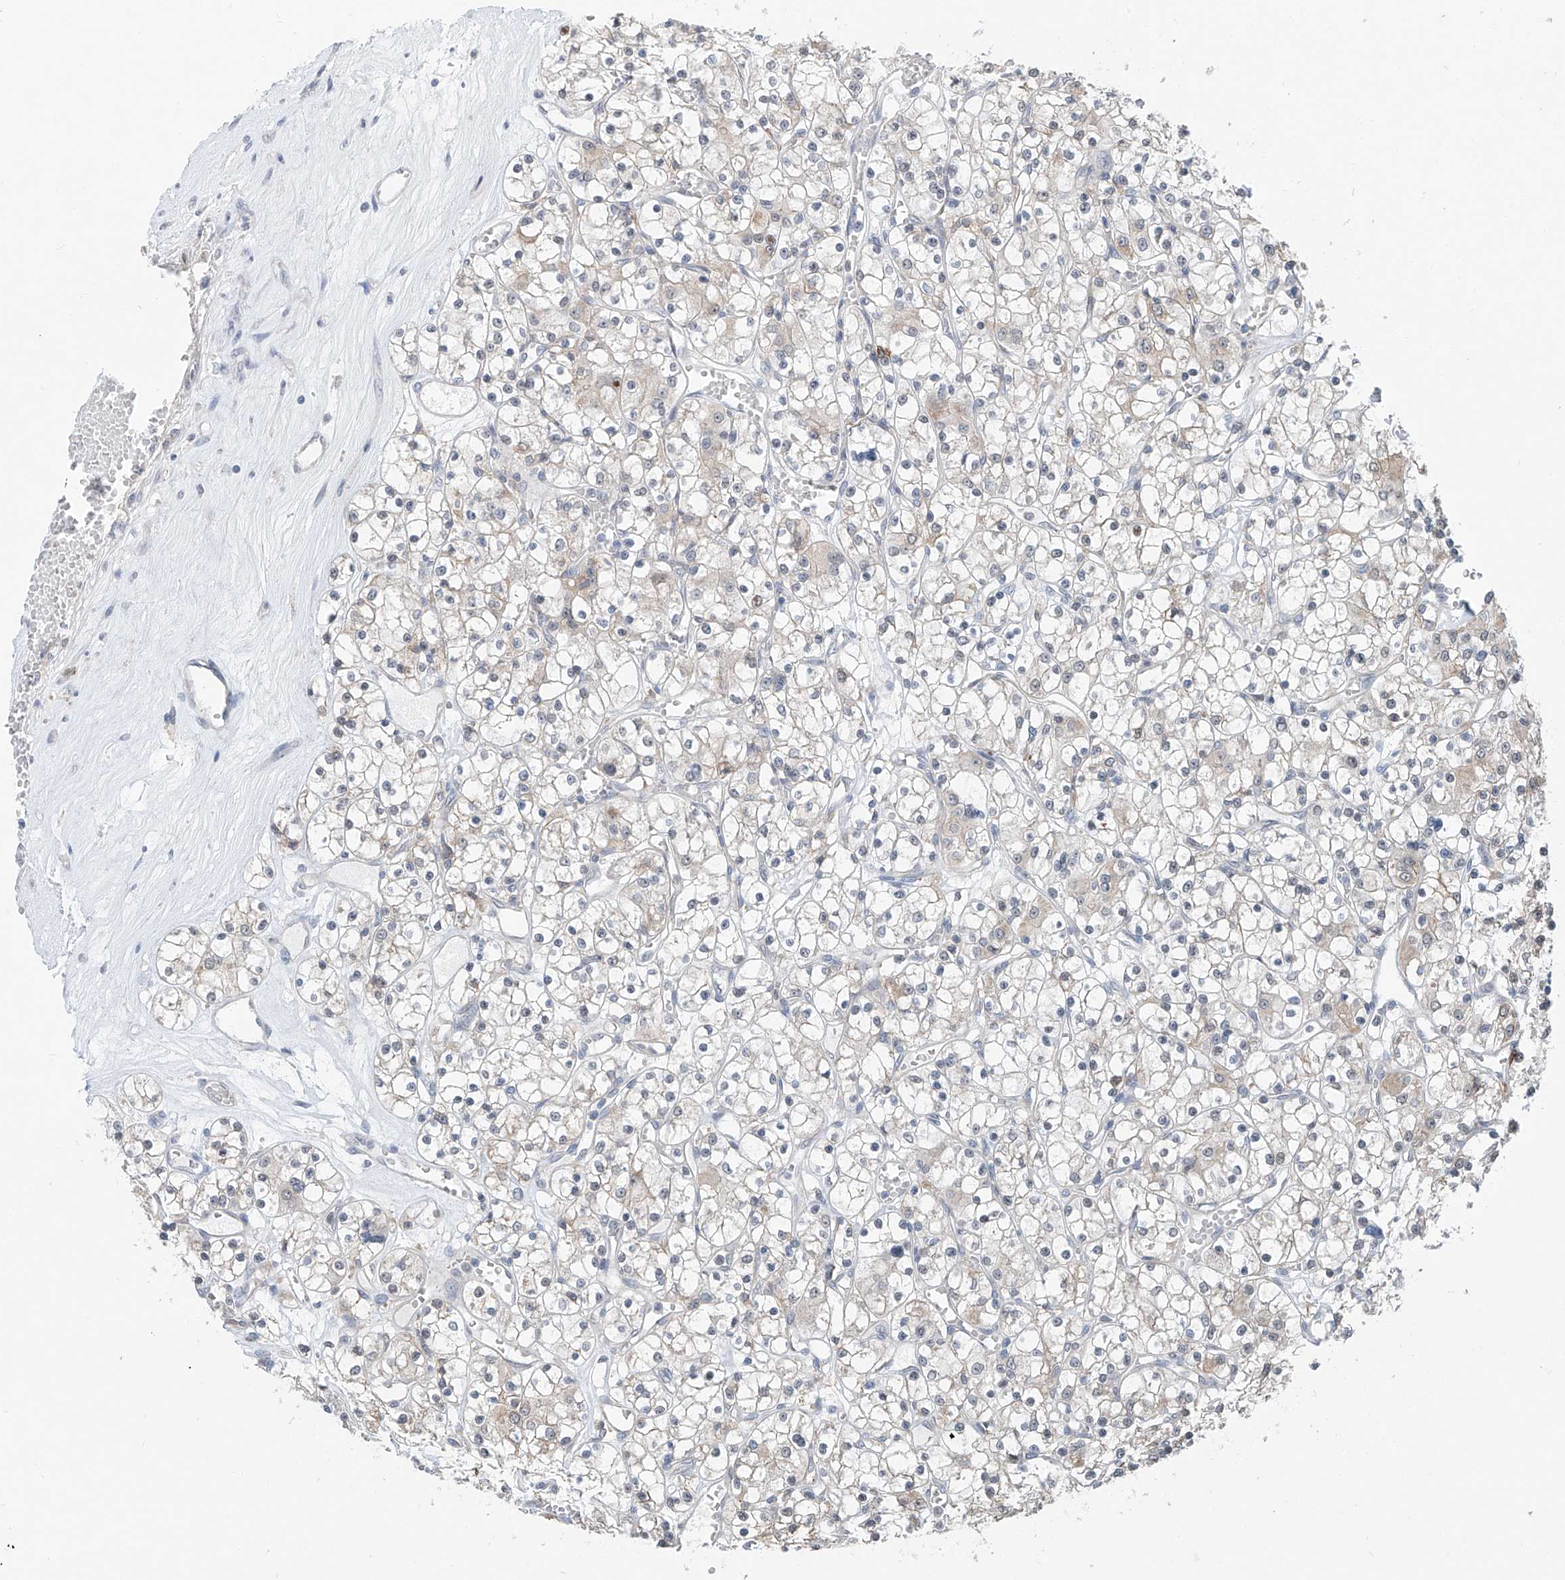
{"staining": {"intensity": "negative", "quantity": "none", "location": "none"}, "tissue": "renal cancer", "cell_type": "Tumor cells", "image_type": "cancer", "snomed": [{"axis": "morphology", "description": "Adenocarcinoma, NOS"}, {"axis": "topography", "description": "Kidney"}], "caption": "DAB immunohistochemical staining of human renal cancer reveals no significant expression in tumor cells.", "gene": "KCNK10", "patient": {"sex": "female", "age": 59}}